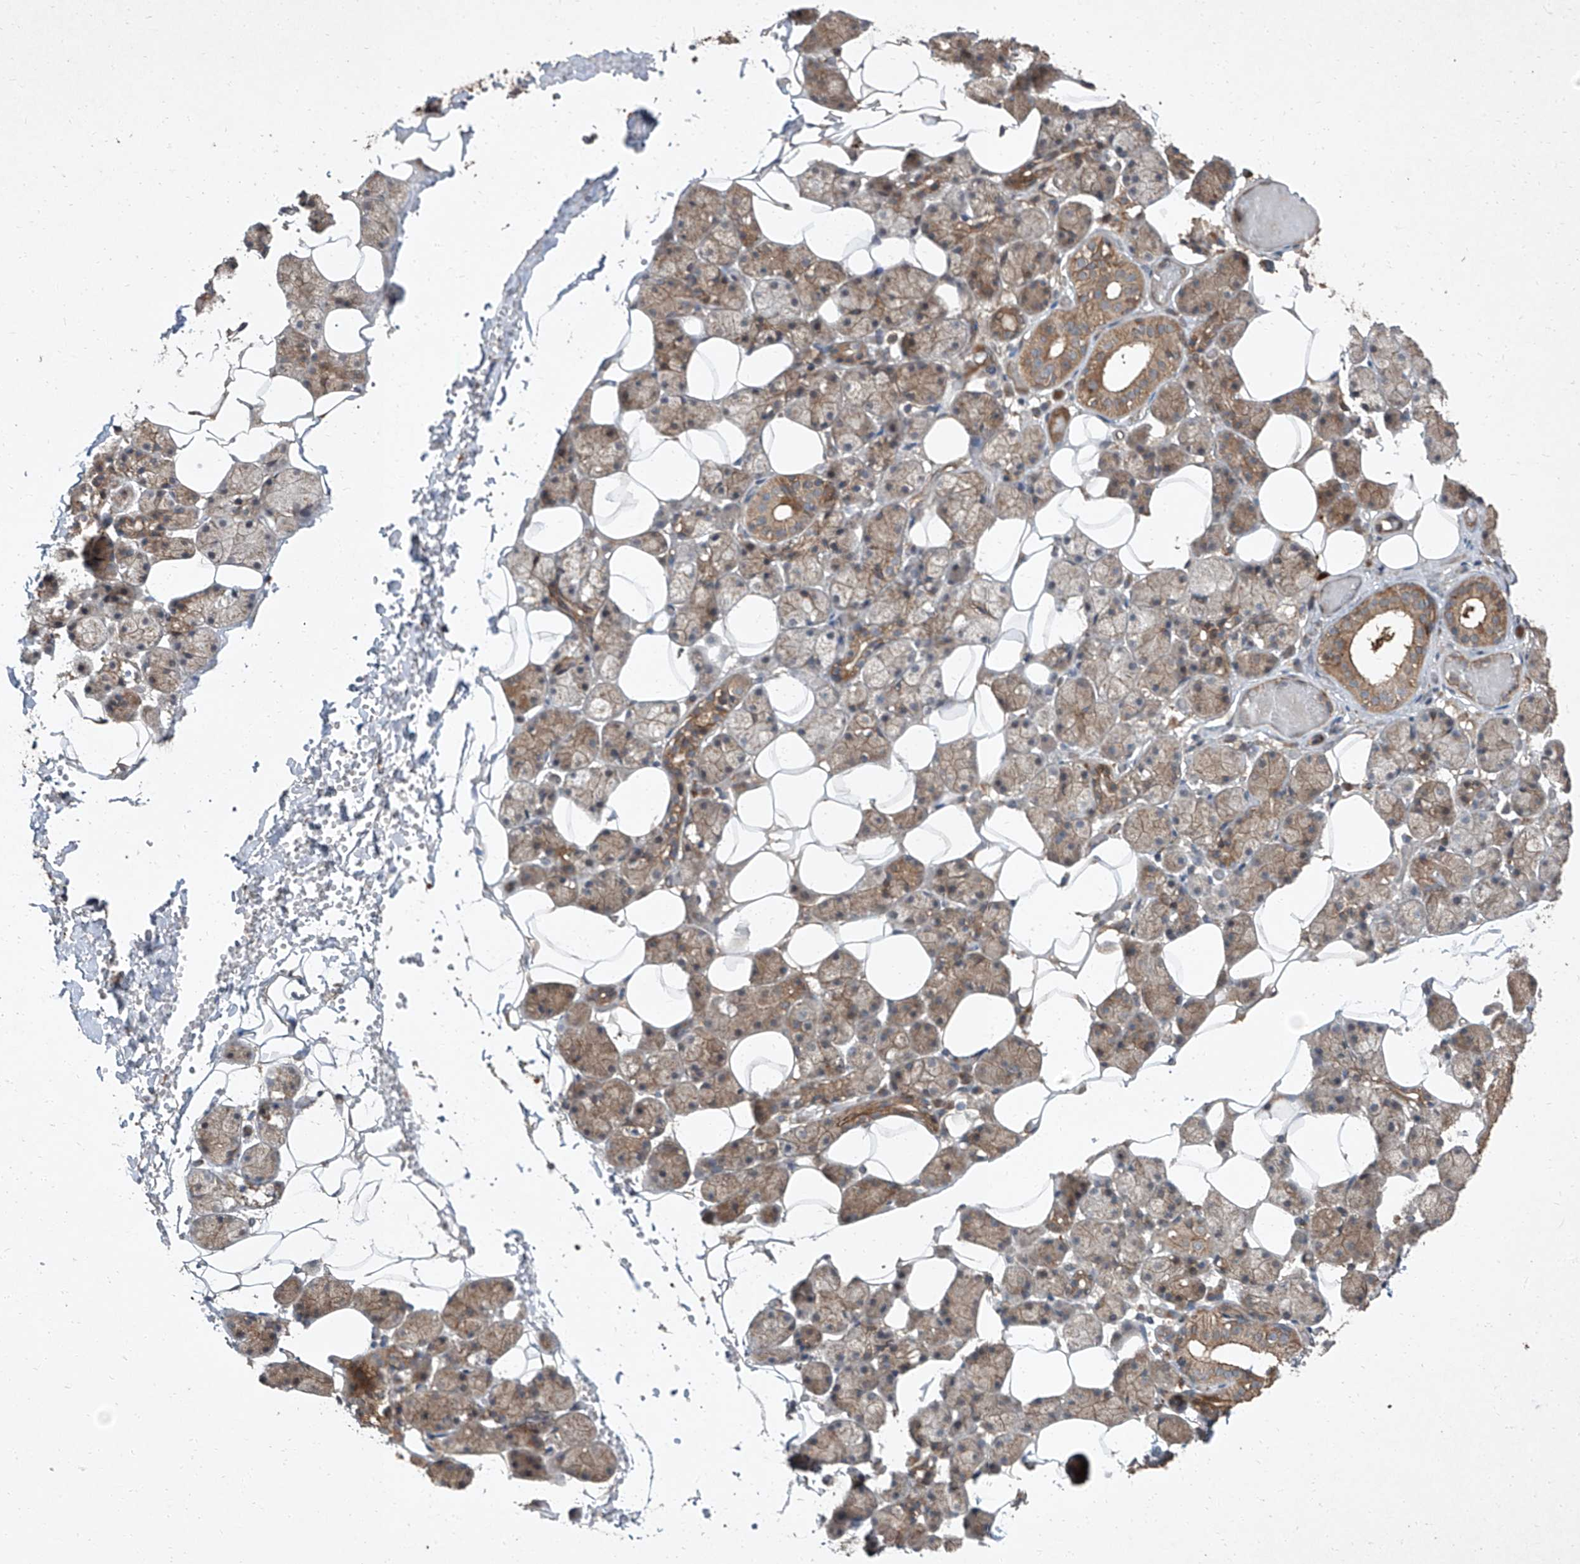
{"staining": {"intensity": "moderate", "quantity": ">75%", "location": "cytoplasmic/membranous"}, "tissue": "salivary gland", "cell_type": "Glandular cells", "image_type": "normal", "snomed": [{"axis": "morphology", "description": "Normal tissue, NOS"}, {"axis": "topography", "description": "Salivary gland"}], "caption": "Immunohistochemistry image of benign salivary gland stained for a protein (brown), which shows medium levels of moderate cytoplasmic/membranous positivity in approximately >75% of glandular cells.", "gene": "CCN1", "patient": {"sex": "female", "age": 33}}